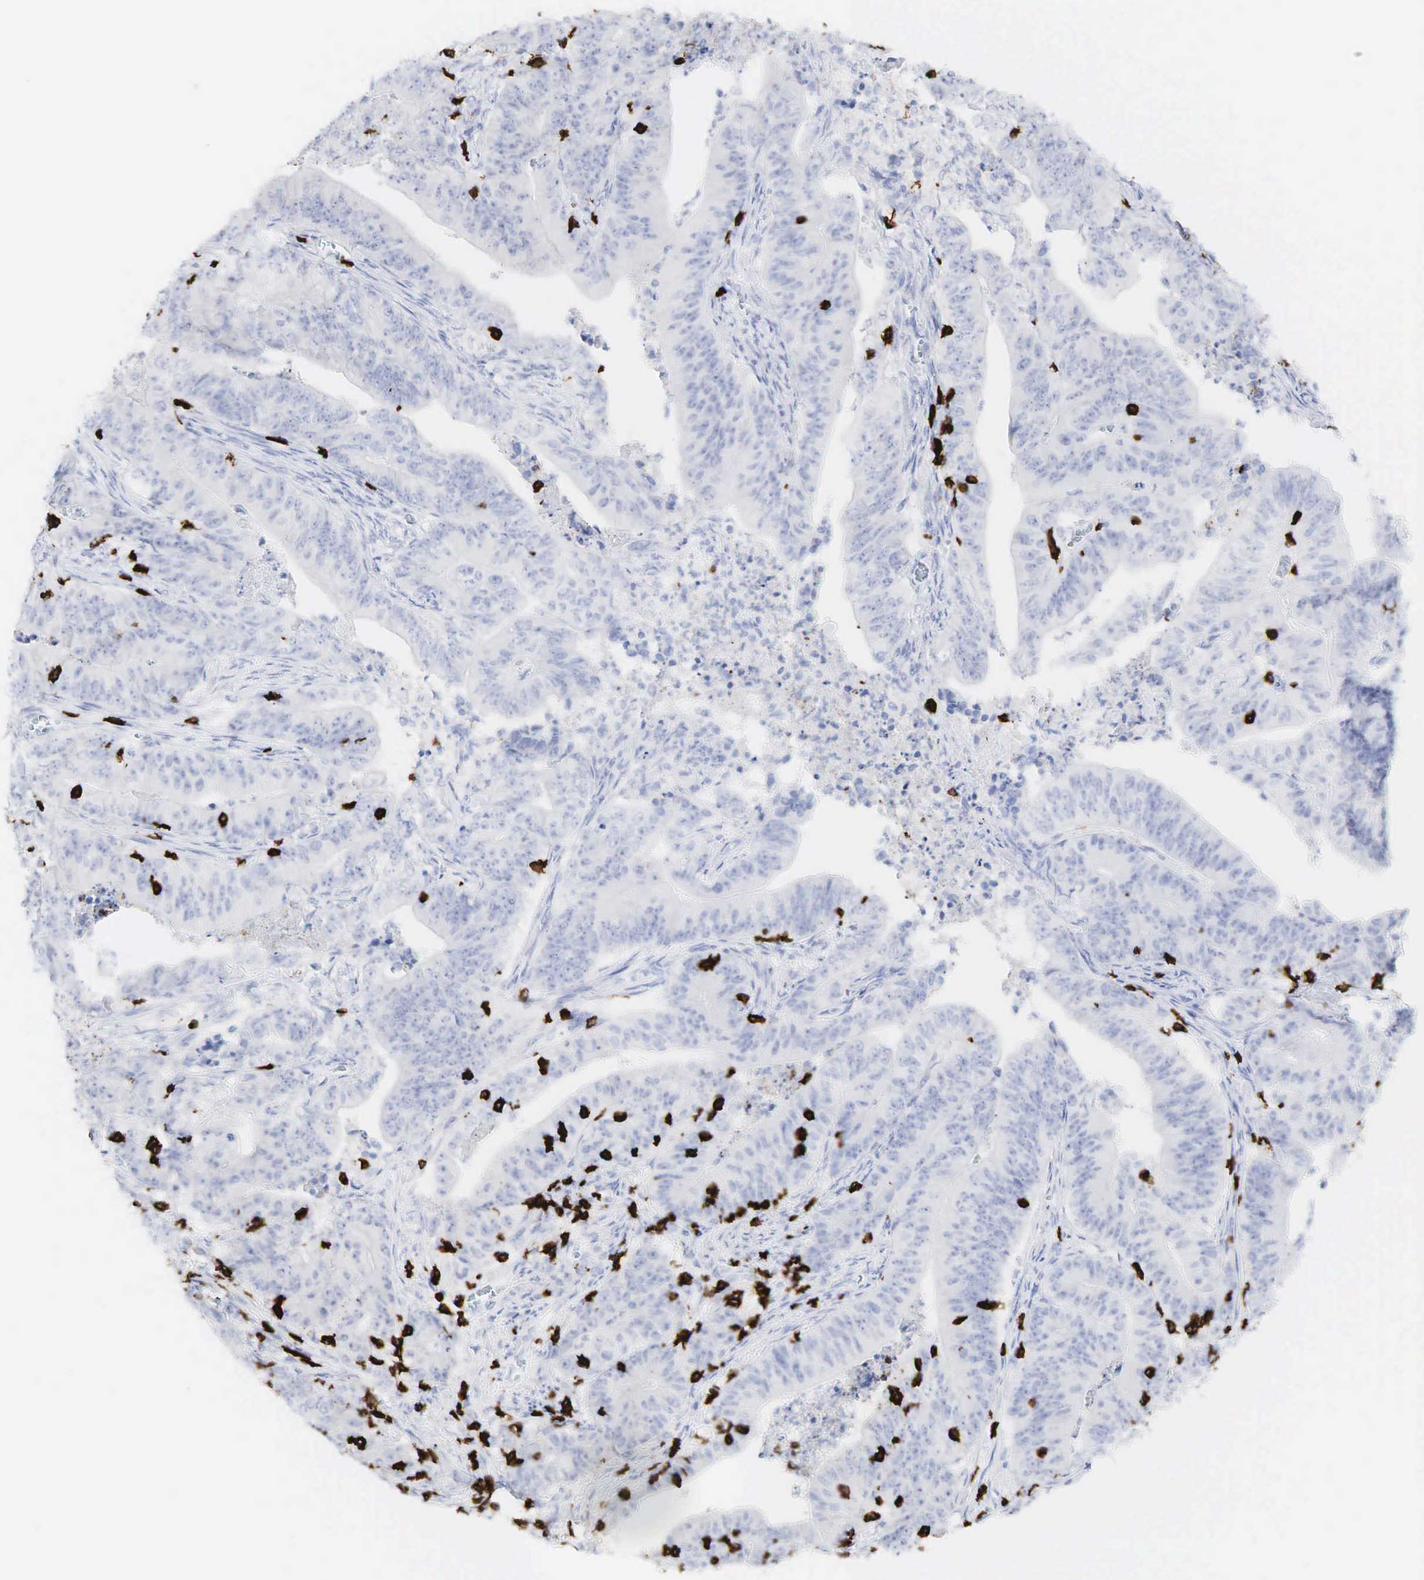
{"staining": {"intensity": "negative", "quantity": "none", "location": "none"}, "tissue": "stomach cancer", "cell_type": "Tumor cells", "image_type": "cancer", "snomed": [{"axis": "morphology", "description": "Adenocarcinoma, NOS"}, {"axis": "topography", "description": "Stomach, lower"}], "caption": "The photomicrograph exhibits no staining of tumor cells in stomach adenocarcinoma.", "gene": "CD8A", "patient": {"sex": "female", "age": 86}}